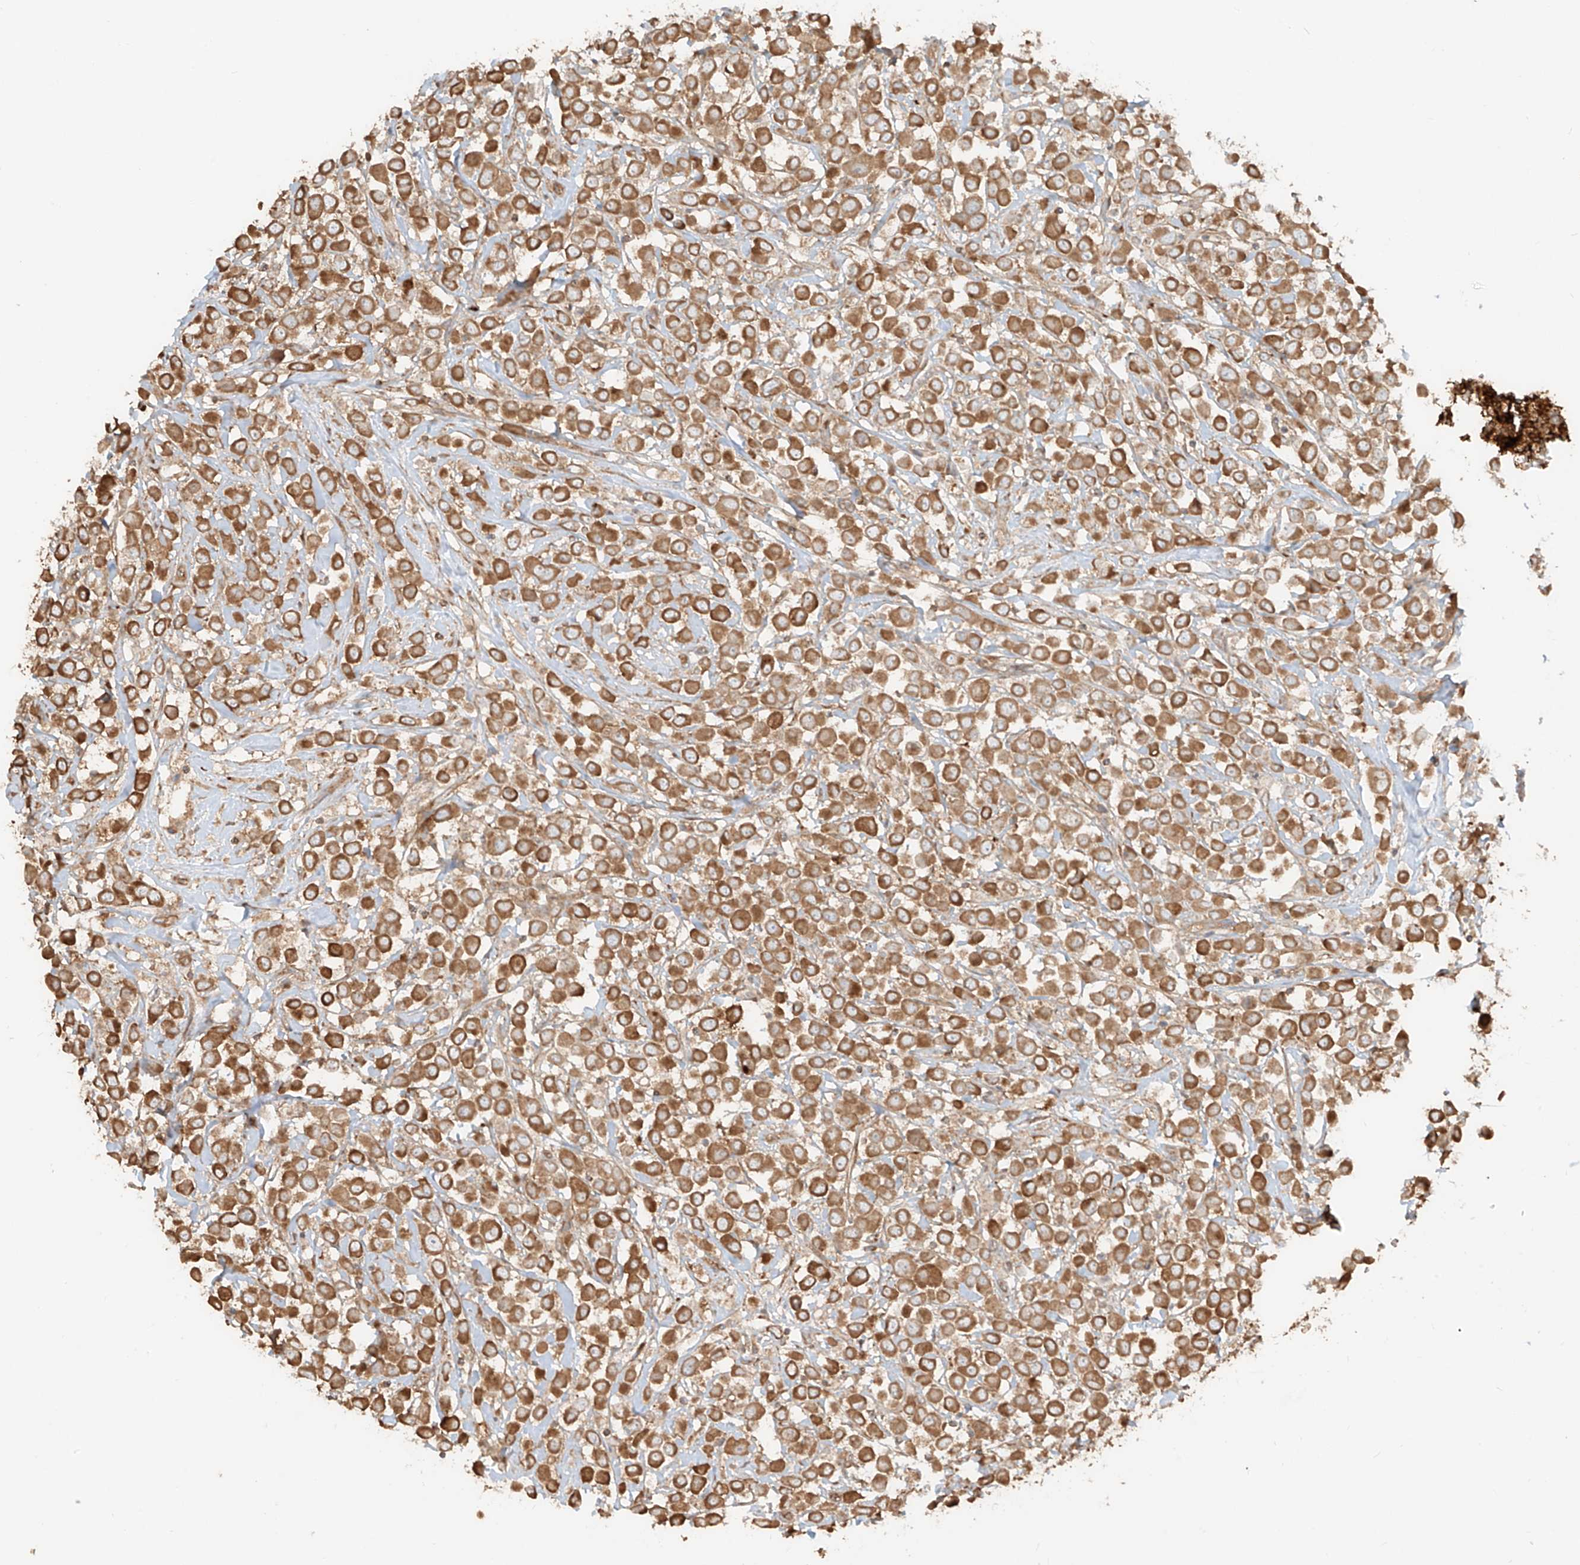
{"staining": {"intensity": "strong", "quantity": ">75%", "location": "cytoplasmic/membranous"}, "tissue": "breast cancer", "cell_type": "Tumor cells", "image_type": "cancer", "snomed": [{"axis": "morphology", "description": "Duct carcinoma"}, {"axis": "topography", "description": "Breast"}], "caption": "There is high levels of strong cytoplasmic/membranous positivity in tumor cells of breast intraductal carcinoma, as demonstrated by immunohistochemical staining (brown color).", "gene": "CCDC115", "patient": {"sex": "female", "age": 61}}